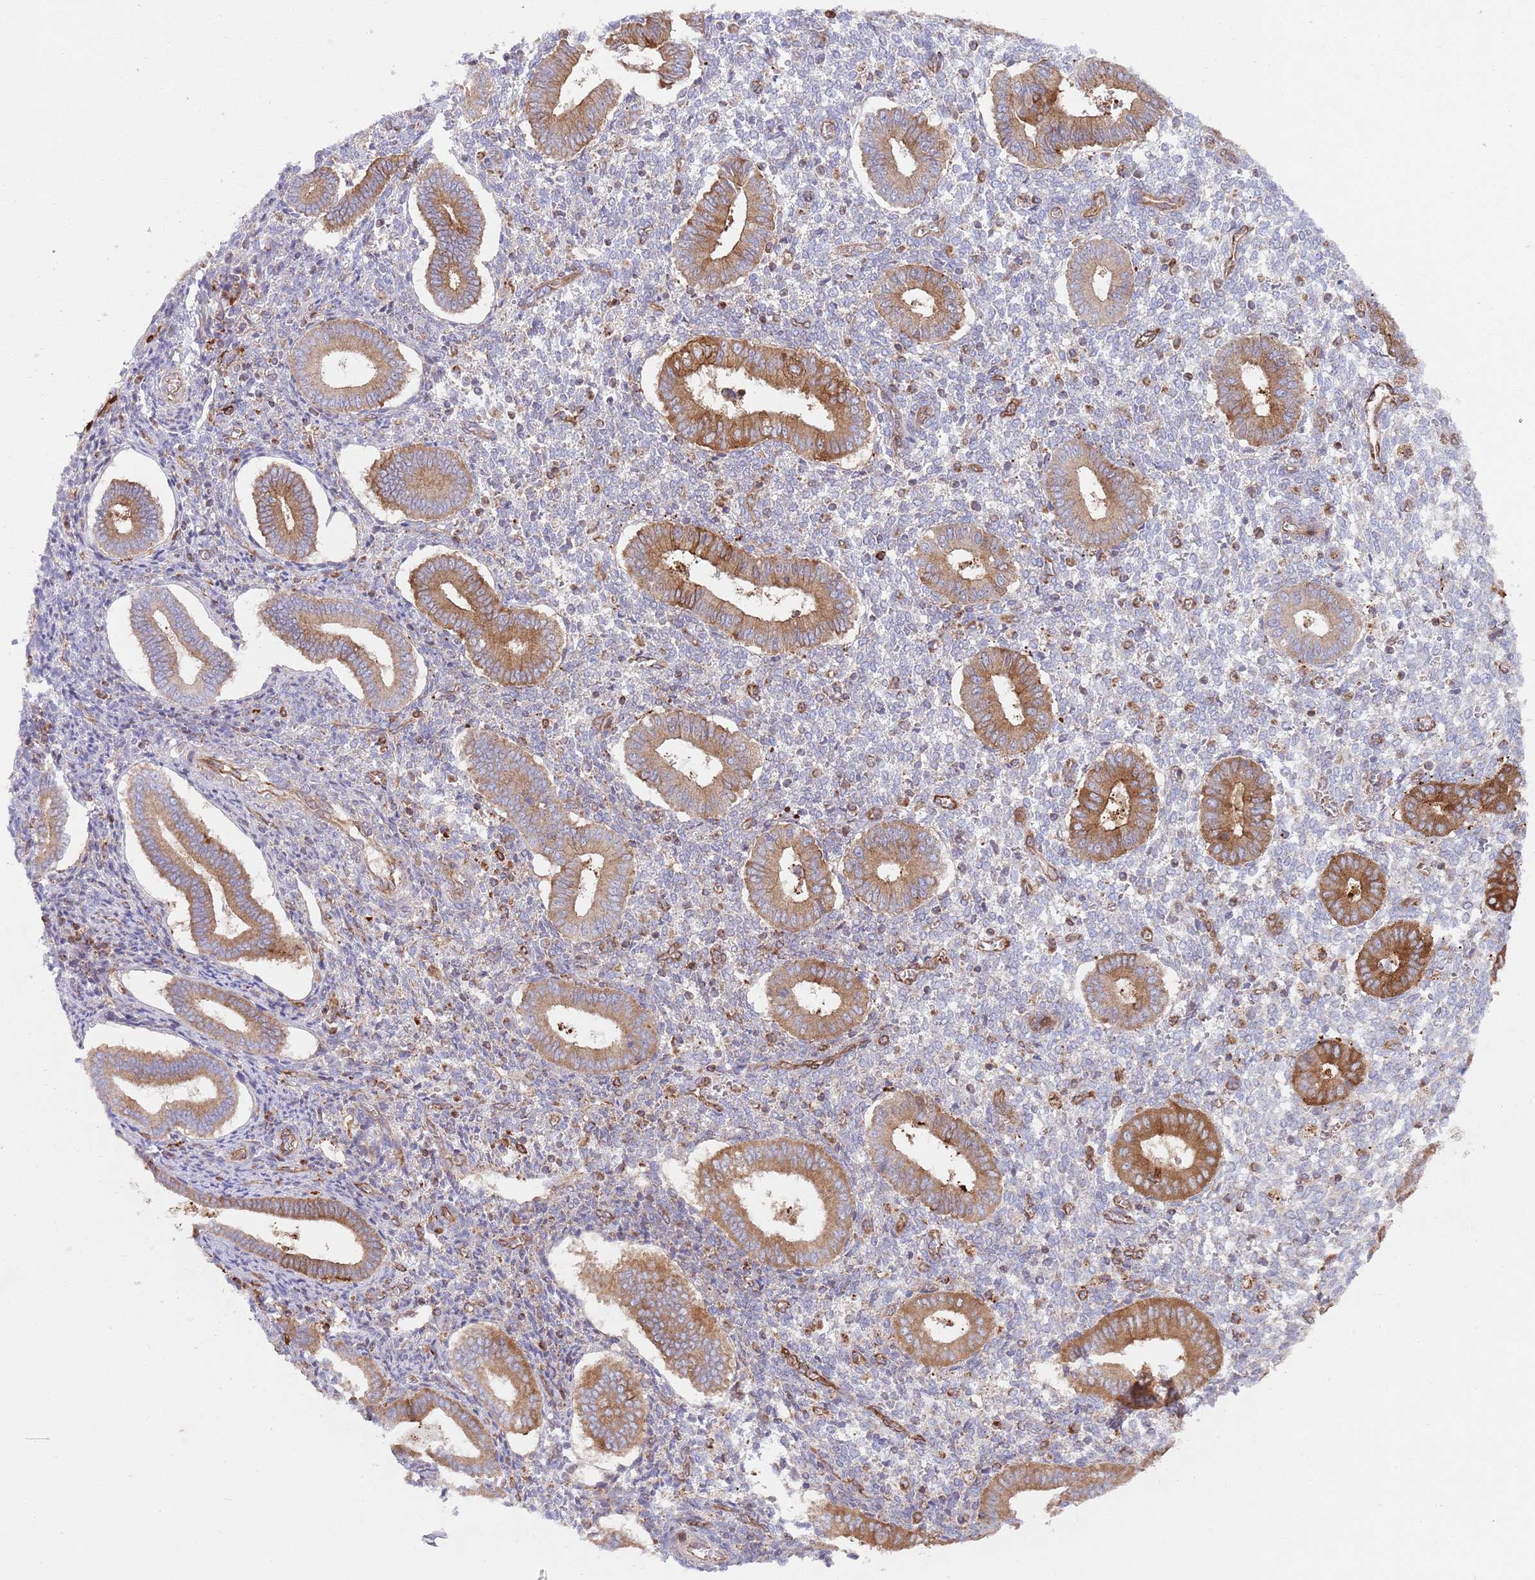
{"staining": {"intensity": "negative", "quantity": "none", "location": "none"}, "tissue": "endometrium", "cell_type": "Cells in endometrial stroma", "image_type": "normal", "snomed": [{"axis": "morphology", "description": "Normal tissue, NOS"}, {"axis": "topography", "description": "Endometrium"}], "caption": "An image of endometrium stained for a protein displays no brown staining in cells in endometrial stroma. The staining is performed using DAB (3,3'-diaminobenzidine) brown chromogen with nuclei counter-stained in using hematoxylin.", "gene": "ZMYM5", "patient": {"sex": "female", "age": 44}}